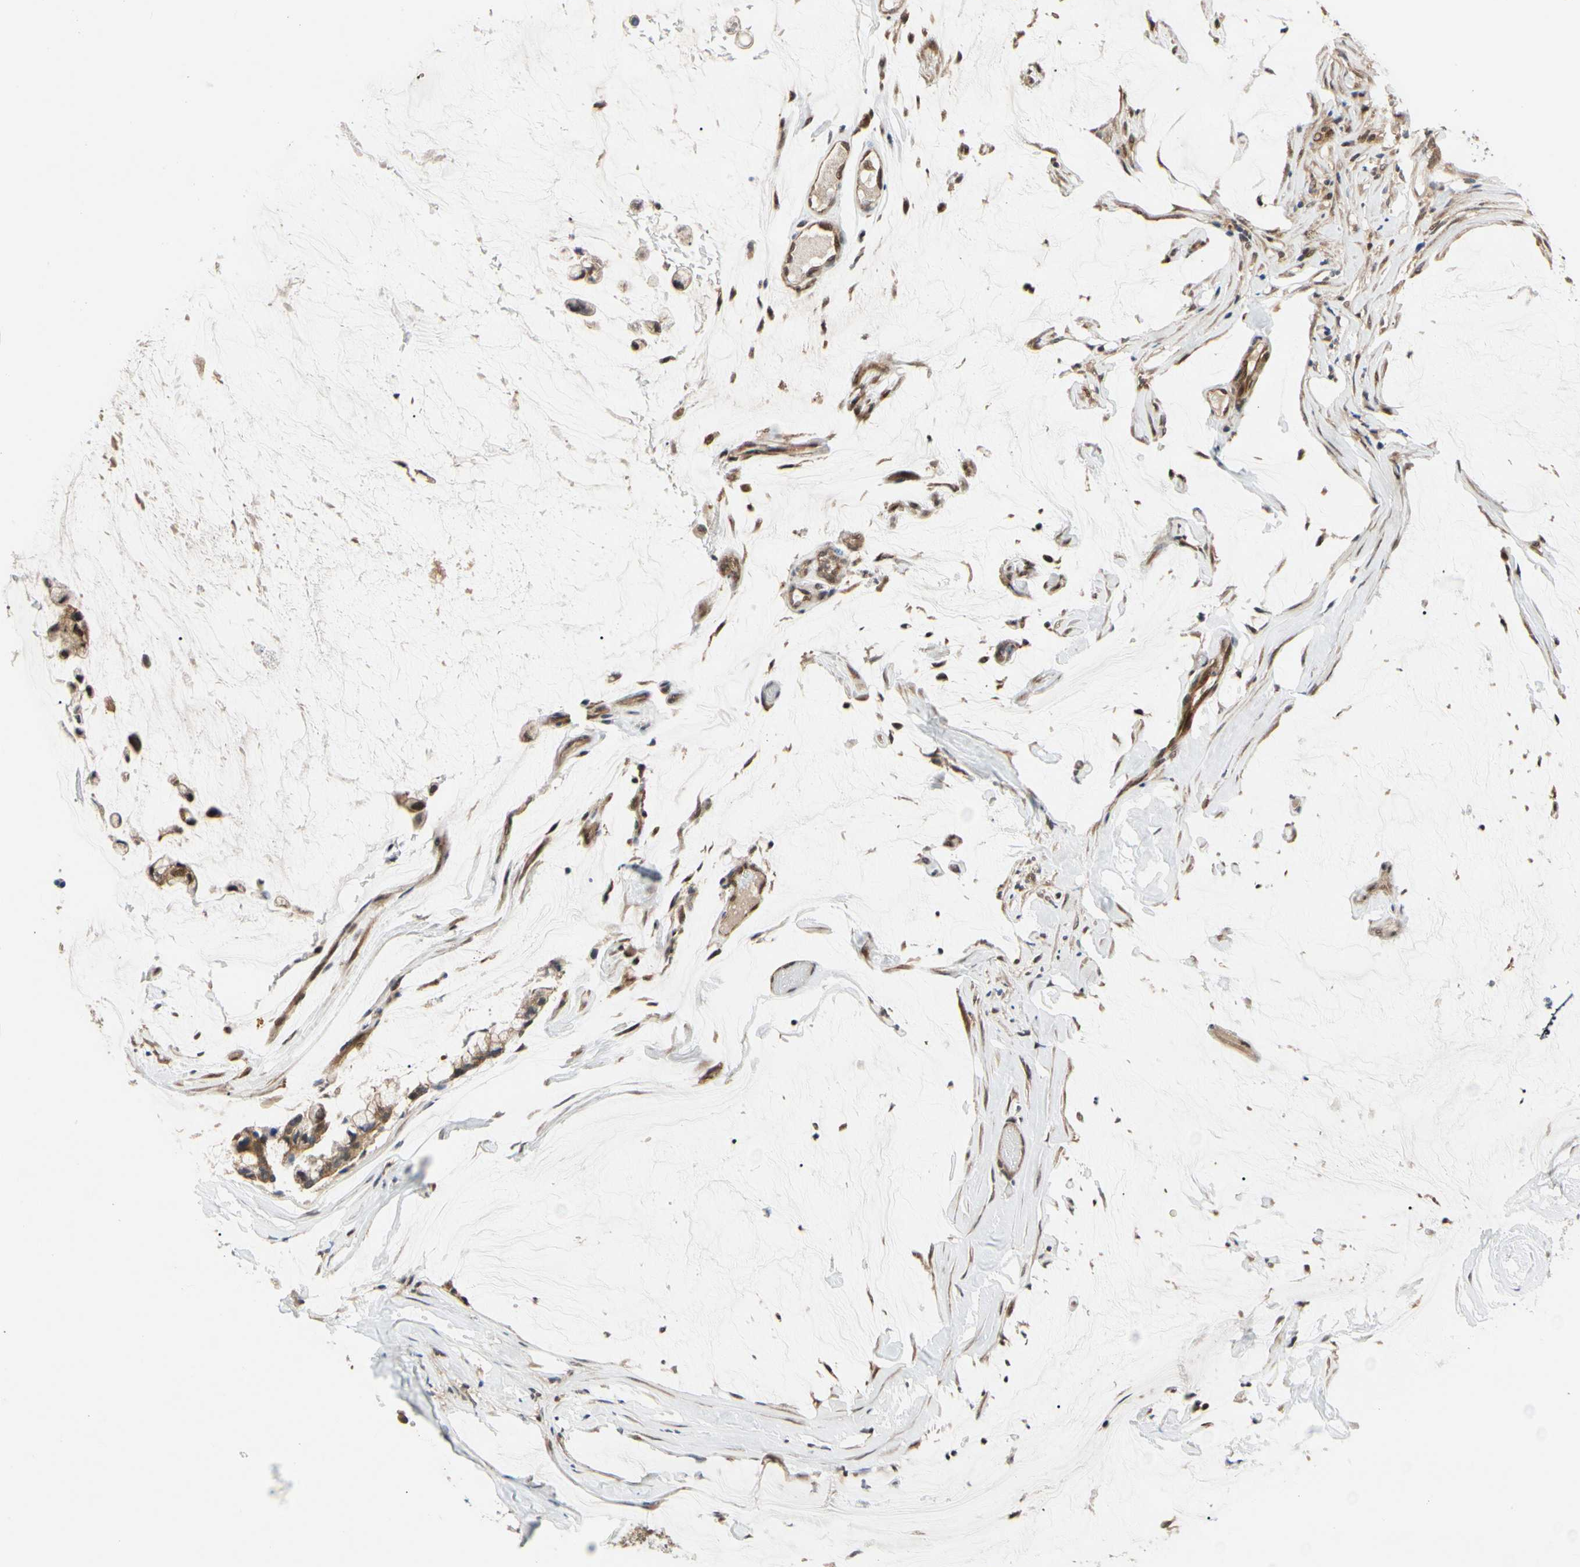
{"staining": {"intensity": "weak", "quantity": ">75%", "location": "cytoplasmic/membranous"}, "tissue": "ovarian cancer", "cell_type": "Tumor cells", "image_type": "cancer", "snomed": [{"axis": "morphology", "description": "Cystadenocarcinoma, mucinous, NOS"}, {"axis": "topography", "description": "Ovary"}], "caption": "Protein staining of ovarian cancer tissue exhibits weak cytoplasmic/membranous staining in about >75% of tumor cells. (DAB = brown stain, brightfield microscopy at high magnification).", "gene": "CDK5", "patient": {"sex": "female", "age": 39}}